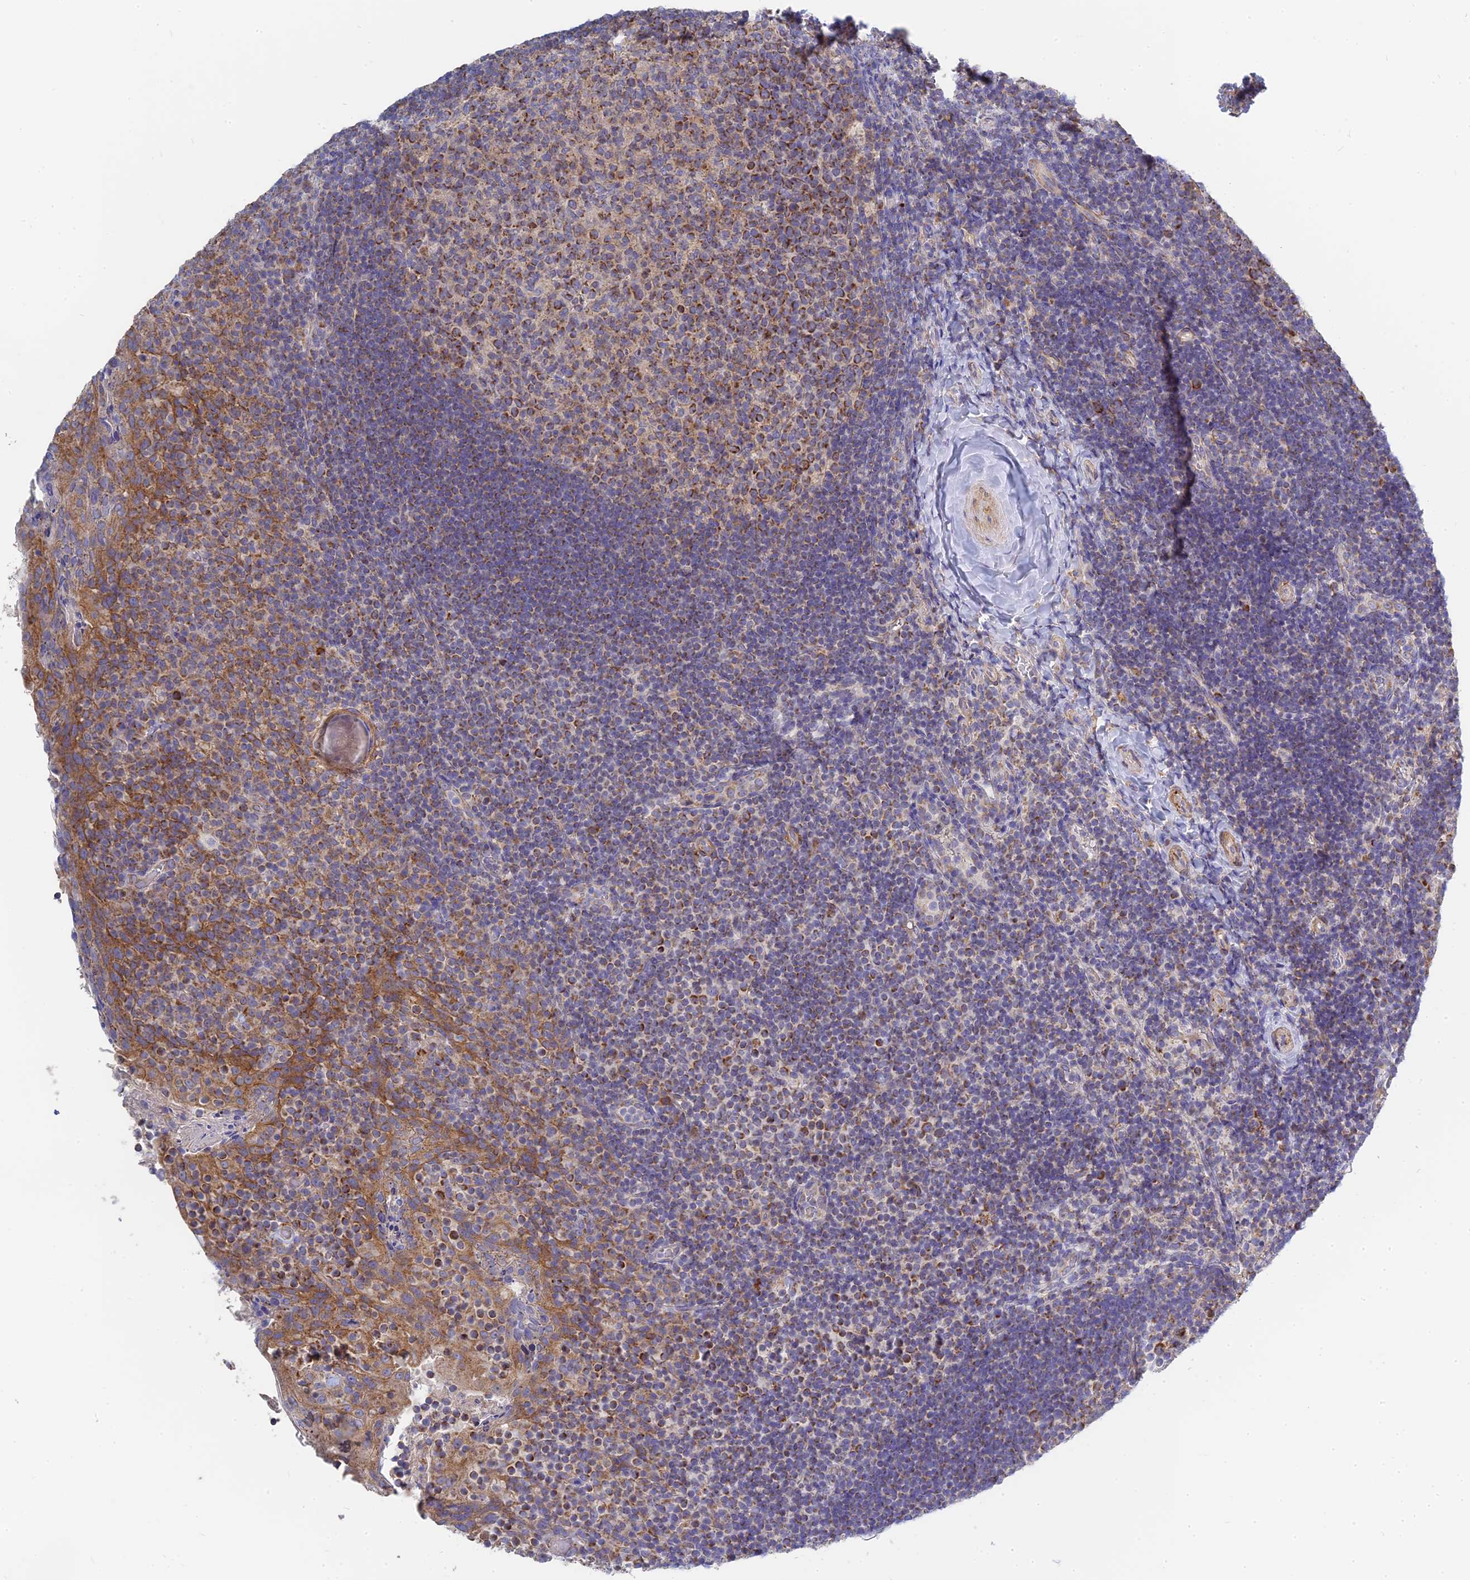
{"staining": {"intensity": "moderate", "quantity": ">75%", "location": "cytoplasmic/membranous"}, "tissue": "tonsil", "cell_type": "Germinal center cells", "image_type": "normal", "snomed": [{"axis": "morphology", "description": "Normal tissue, NOS"}, {"axis": "topography", "description": "Tonsil"}], "caption": "Tonsil stained with IHC exhibits moderate cytoplasmic/membranous staining in approximately >75% of germinal center cells.", "gene": "MRPL15", "patient": {"sex": "female", "age": 10}}